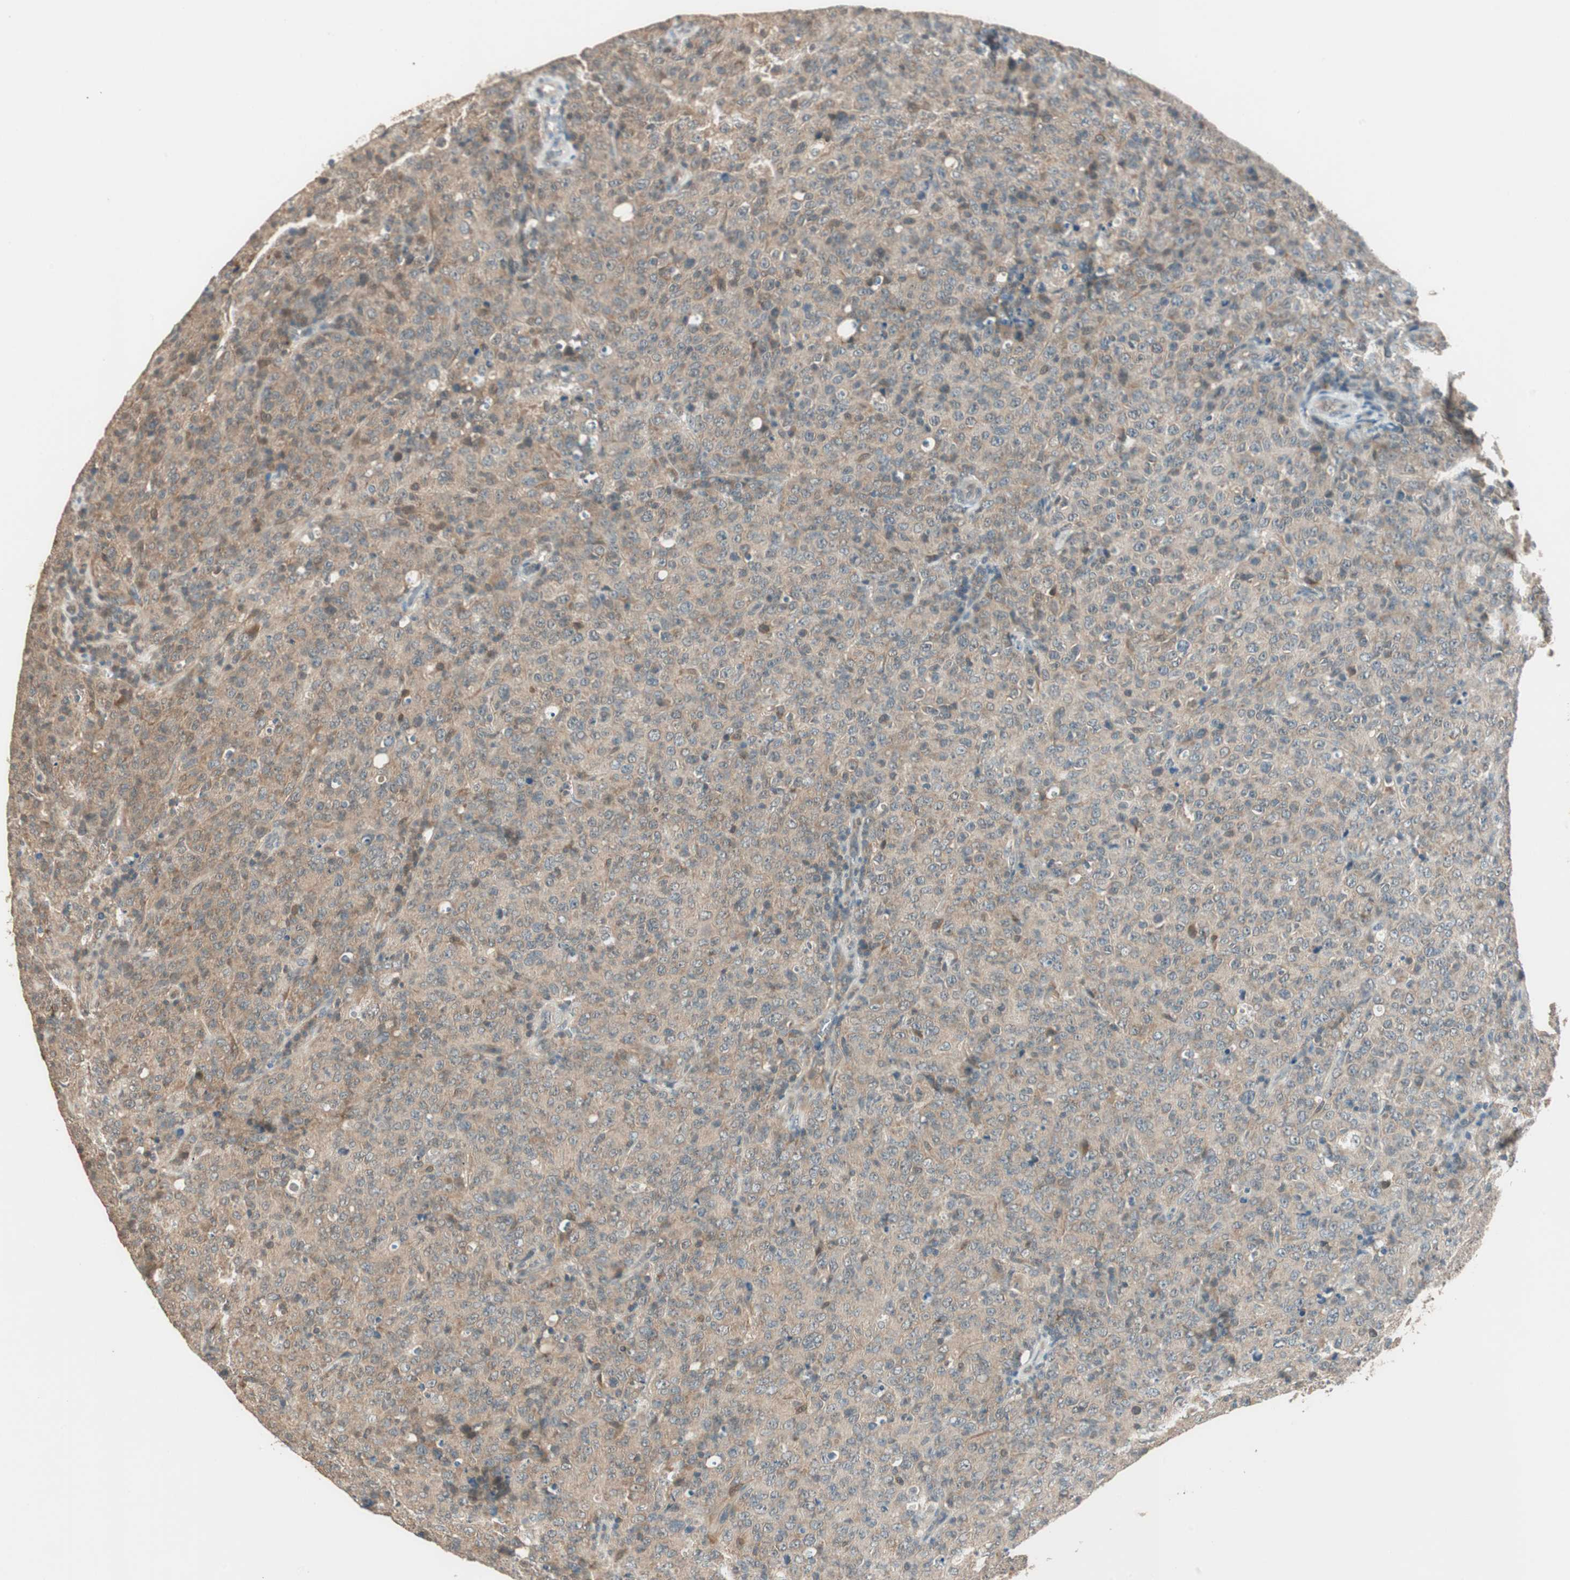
{"staining": {"intensity": "weak", "quantity": ">75%", "location": "cytoplasmic/membranous"}, "tissue": "lymphoma", "cell_type": "Tumor cells", "image_type": "cancer", "snomed": [{"axis": "morphology", "description": "Malignant lymphoma, non-Hodgkin's type, High grade"}, {"axis": "topography", "description": "Tonsil"}], "caption": "High-grade malignant lymphoma, non-Hodgkin's type stained with immunohistochemistry (IHC) shows weak cytoplasmic/membranous expression in approximately >75% of tumor cells.", "gene": "TRIM21", "patient": {"sex": "female", "age": 36}}